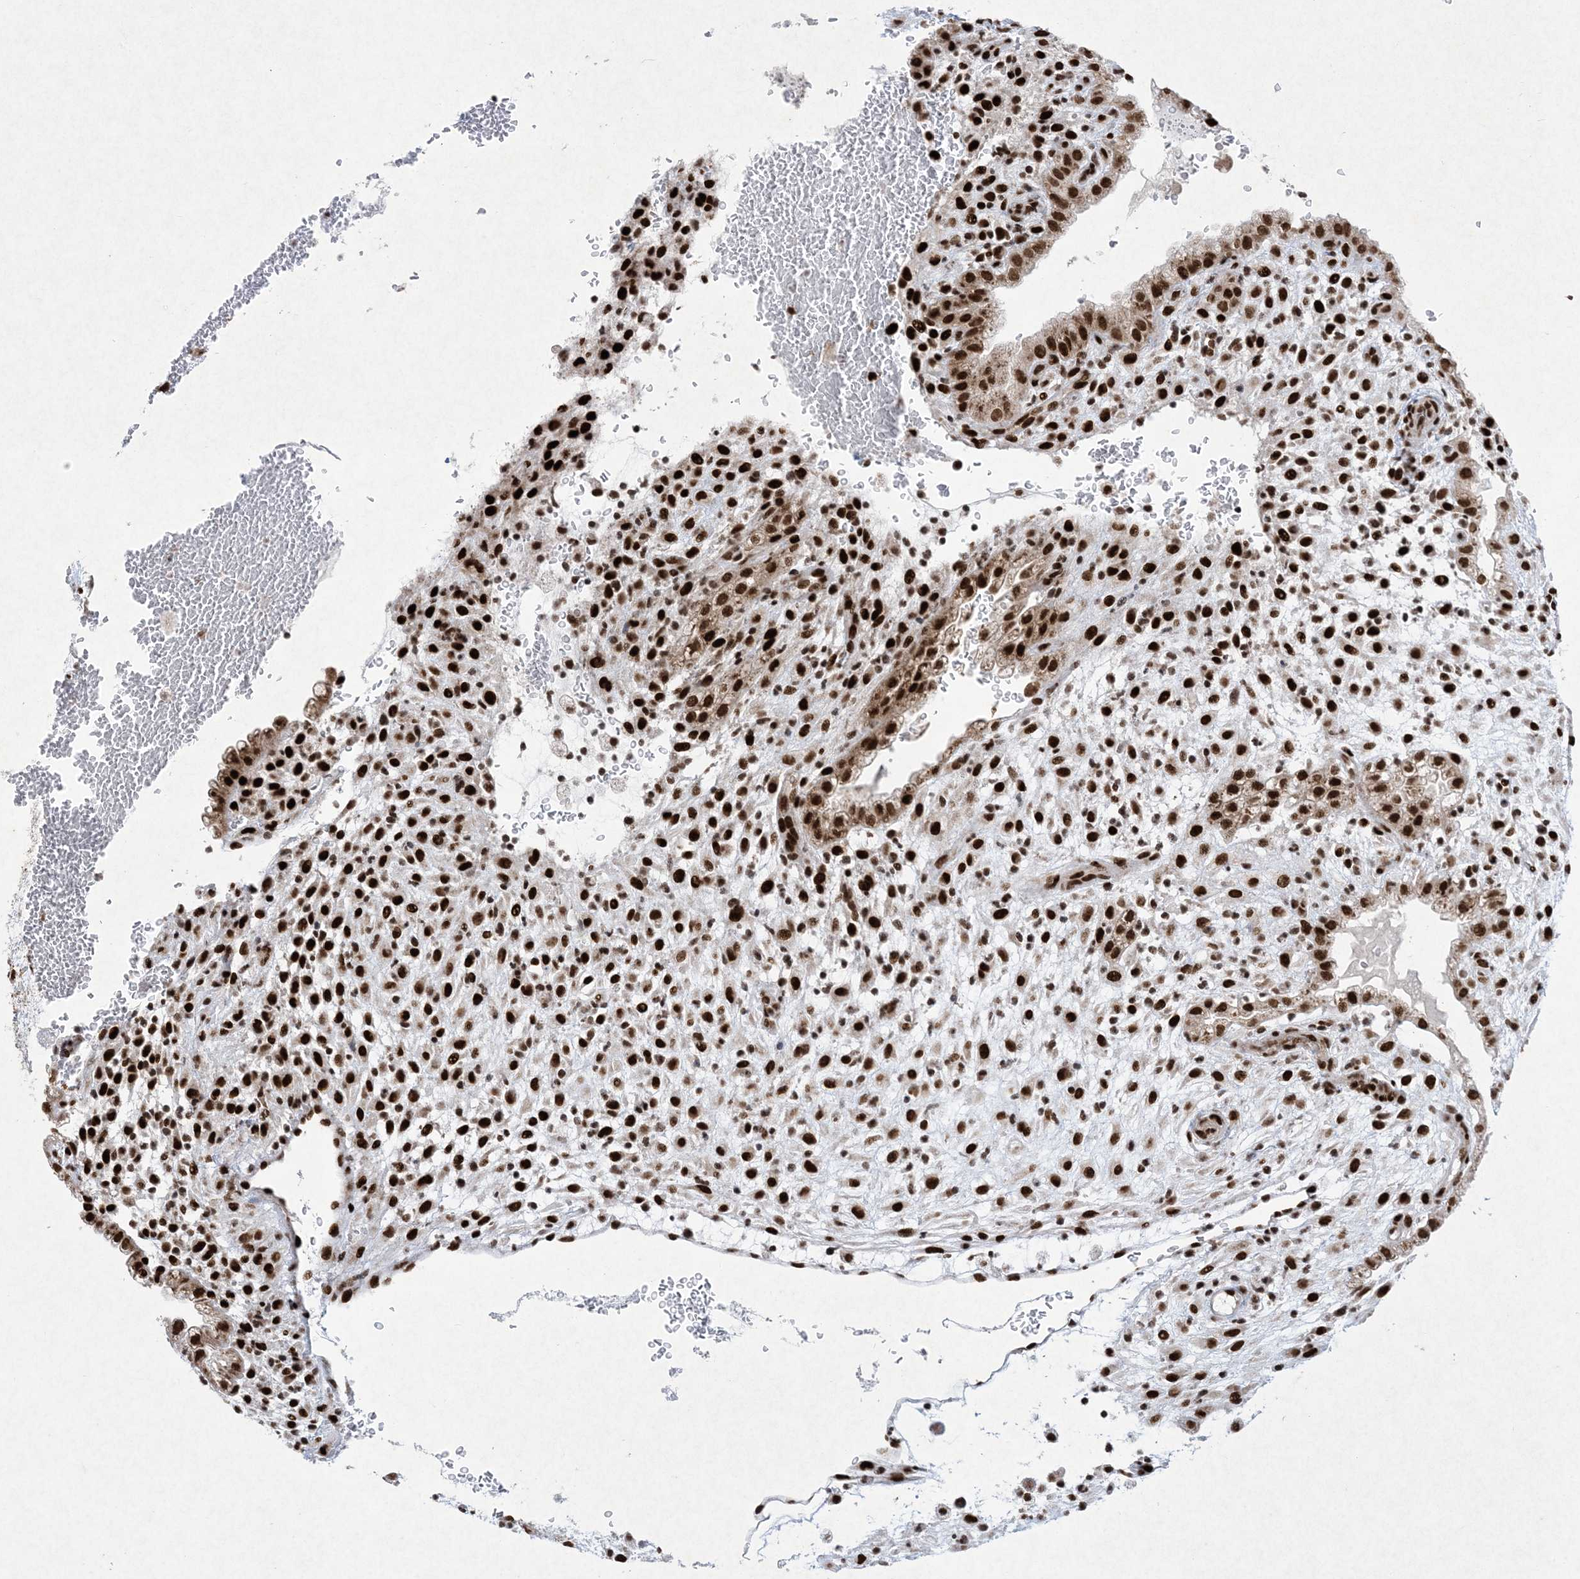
{"staining": {"intensity": "strong", "quantity": ">75%", "location": "nuclear"}, "tissue": "placenta", "cell_type": "Decidual cells", "image_type": "normal", "snomed": [{"axis": "morphology", "description": "Normal tissue, NOS"}, {"axis": "topography", "description": "Placenta"}], "caption": "Protein expression analysis of unremarkable human placenta reveals strong nuclear expression in about >75% of decidual cells. The protein of interest is stained brown, and the nuclei are stained in blue (DAB (3,3'-diaminobenzidine) IHC with brightfield microscopy, high magnification).", "gene": "PKNOX2", "patient": {"sex": "female", "age": 35}}